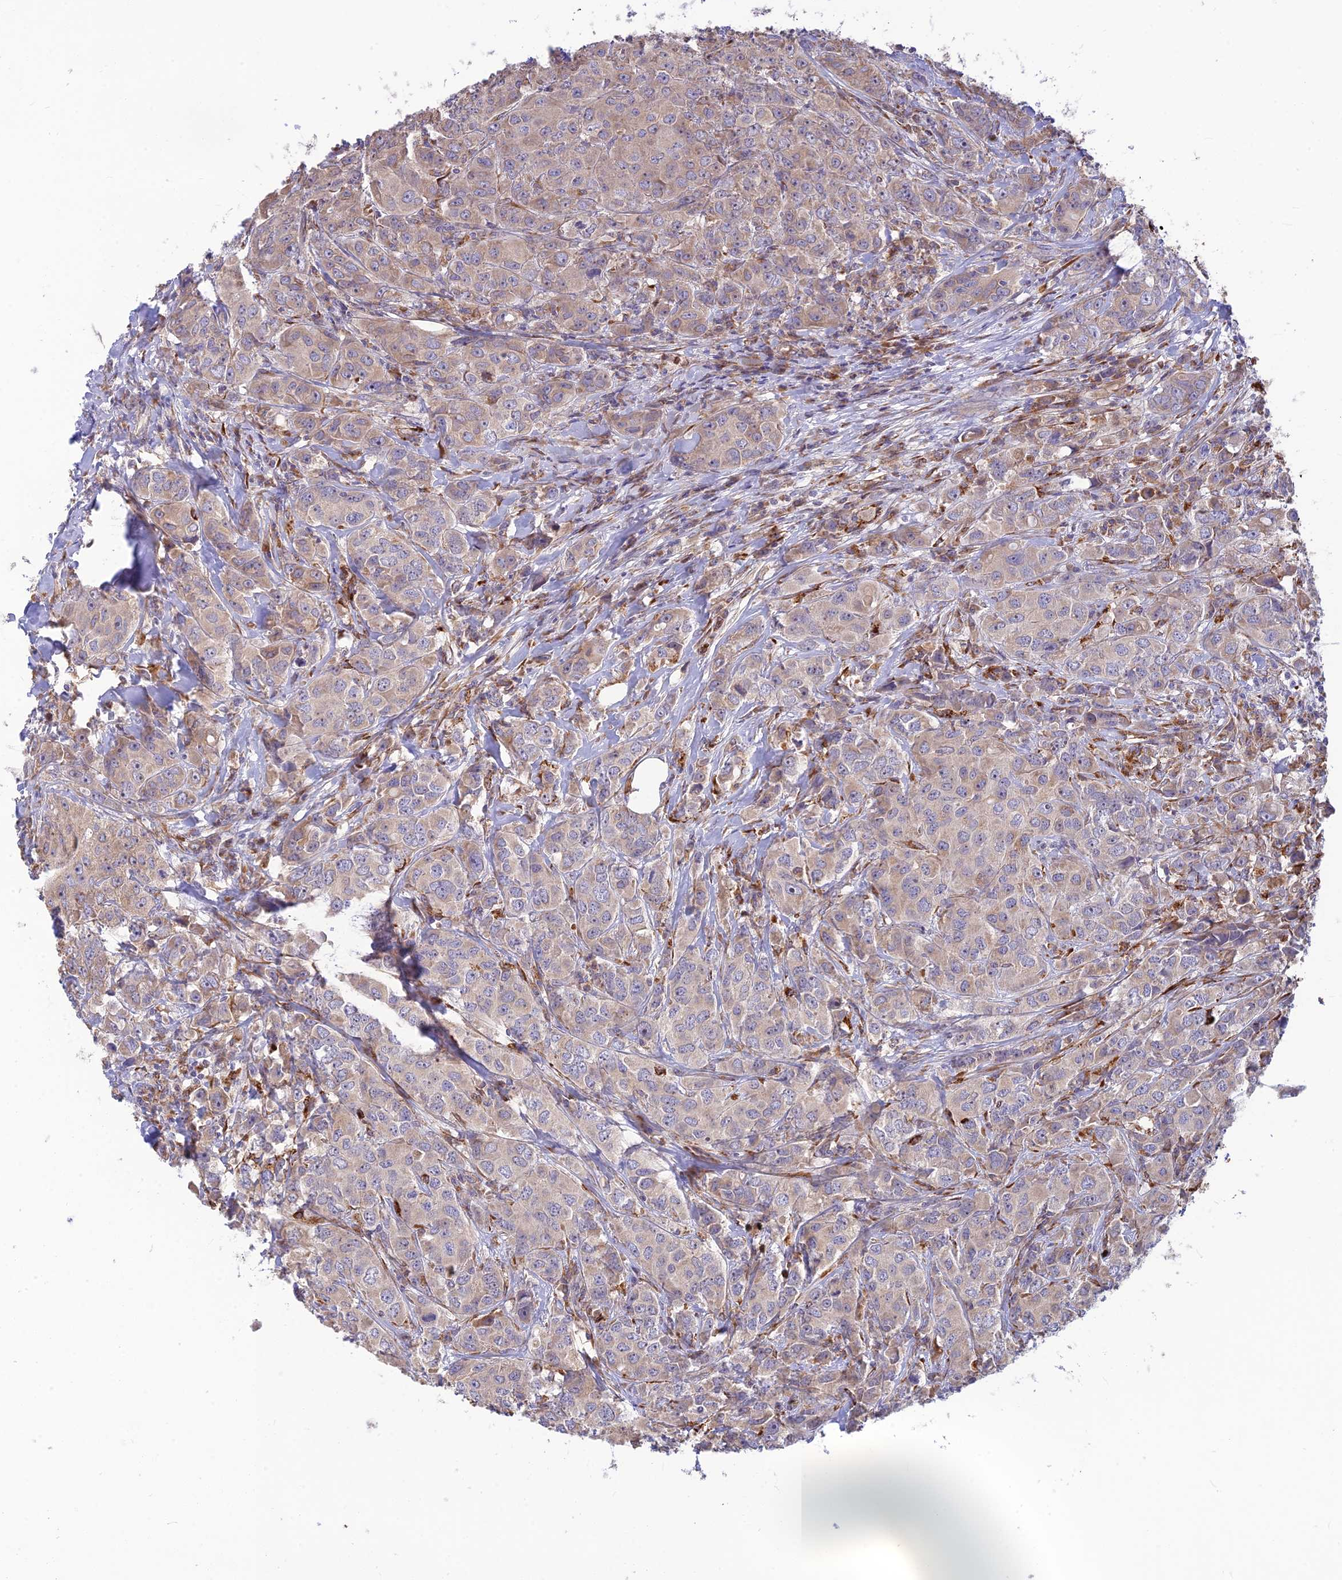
{"staining": {"intensity": "weak", "quantity": "<25%", "location": "cytoplasmic/membranous"}, "tissue": "breast cancer", "cell_type": "Tumor cells", "image_type": "cancer", "snomed": [{"axis": "morphology", "description": "Duct carcinoma"}, {"axis": "topography", "description": "Breast"}], "caption": "Tumor cells show no significant protein expression in breast cancer. (Stains: DAB (3,3'-diaminobenzidine) immunohistochemistry (IHC) with hematoxylin counter stain, Microscopy: brightfield microscopy at high magnification).", "gene": "UFSP2", "patient": {"sex": "female", "age": 43}}